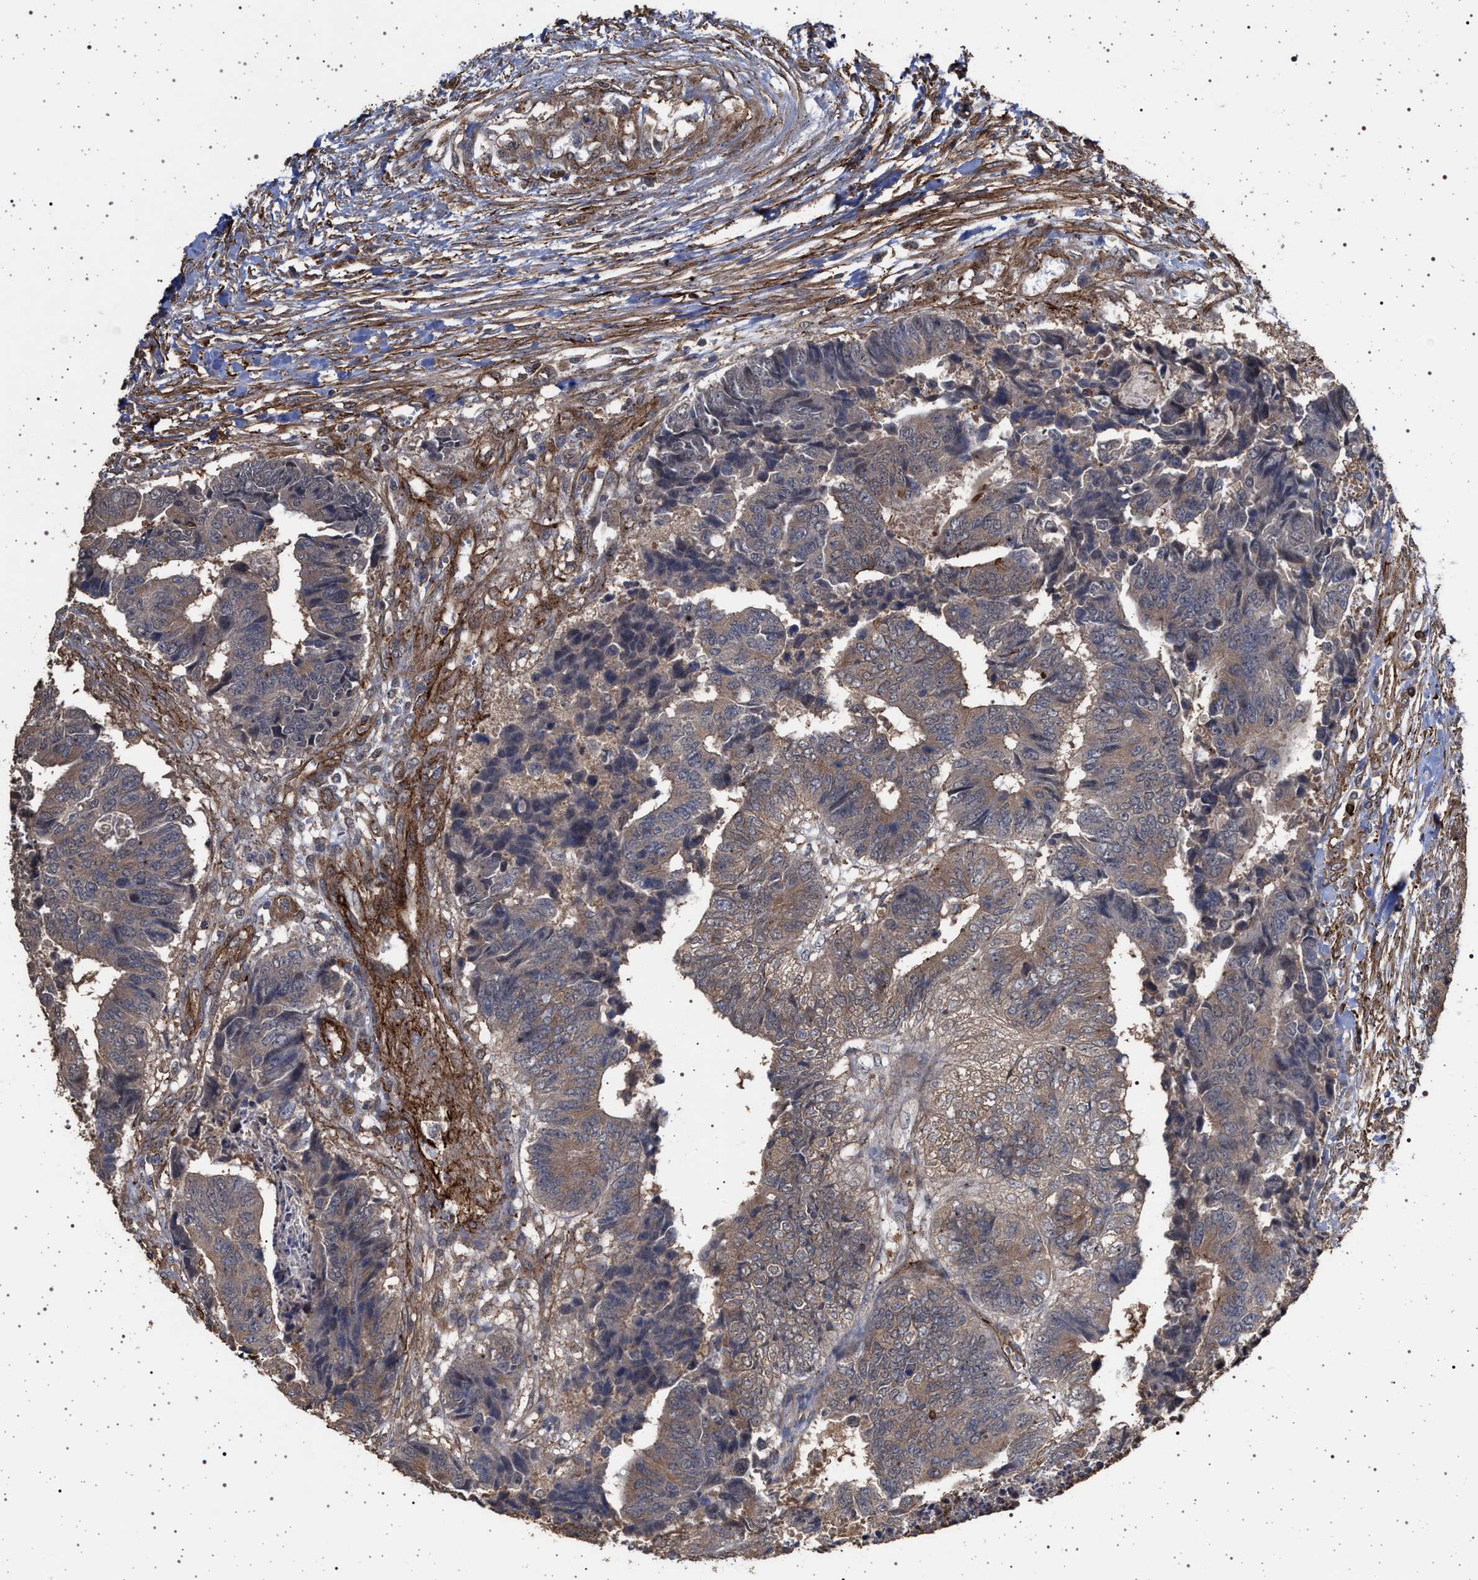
{"staining": {"intensity": "weak", "quantity": ">75%", "location": "cytoplasmic/membranous"}, "tissue": "colorectal cancer", "cell_type": "Tumor cells", "image_type": "cancer", "snomed": [{"axis": "morphology", "description": "Adenocarcinoma, NOS"}, {"axis": "topography", "description": "Rectum"}], "caption": "Colorectal cancer stained with a protein marker exhibits weak staining in tumor cells.", "gene": "IFT20", "patient": {"sex": "male", "age": 84}}